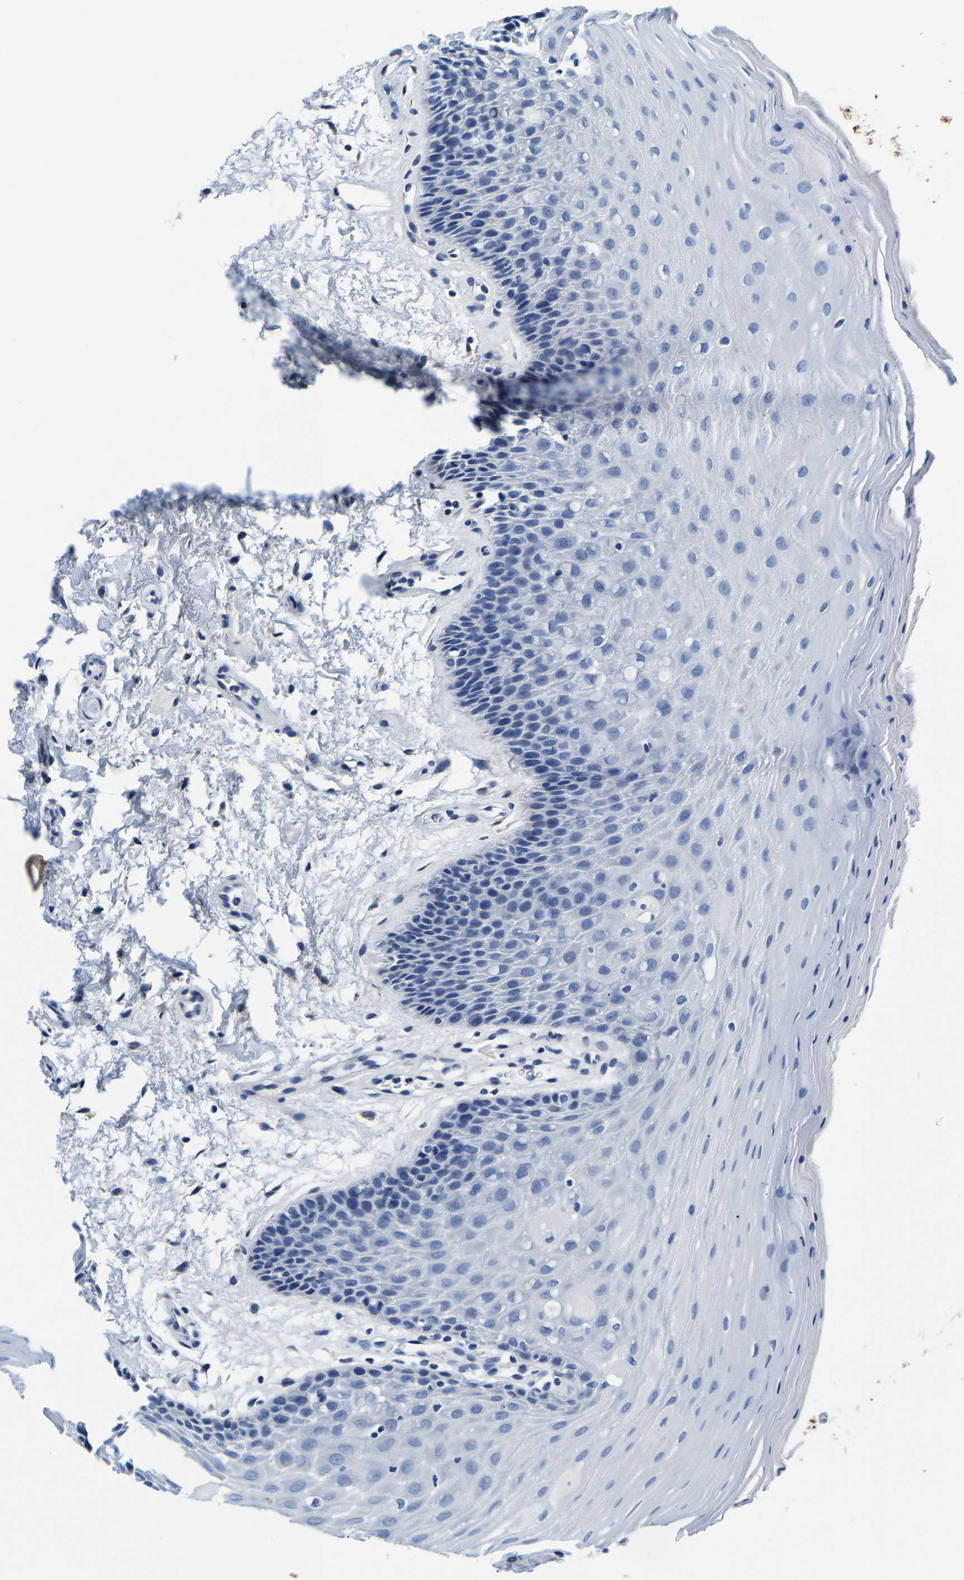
{"staining": {"intensity": "negative", "quantity": "none", "location": "none"}, "tissue": "oral mucosa", "cell_type": "Squamous epithelial cells", "image_type": "normal", "snomed": [{"axis": "morphology", "description": "Normal tissue, NOS"}, {"axis": "morphology", "description": "Squamous cell carcinoma, NOS"}, {"axis": "topography", "description": "Oral tissue"}, {"axis": "topography", "description": "Head-Neck"}], "caption": "Immunohistochemistry (IHC) photomicrograph of normal oral mucosa: human oral mucosa stained with DAB shows no significant protein expression in squamous epithelial cells.", "gene": "ACO1", "patient": {"sex": "male", "age": 71}}